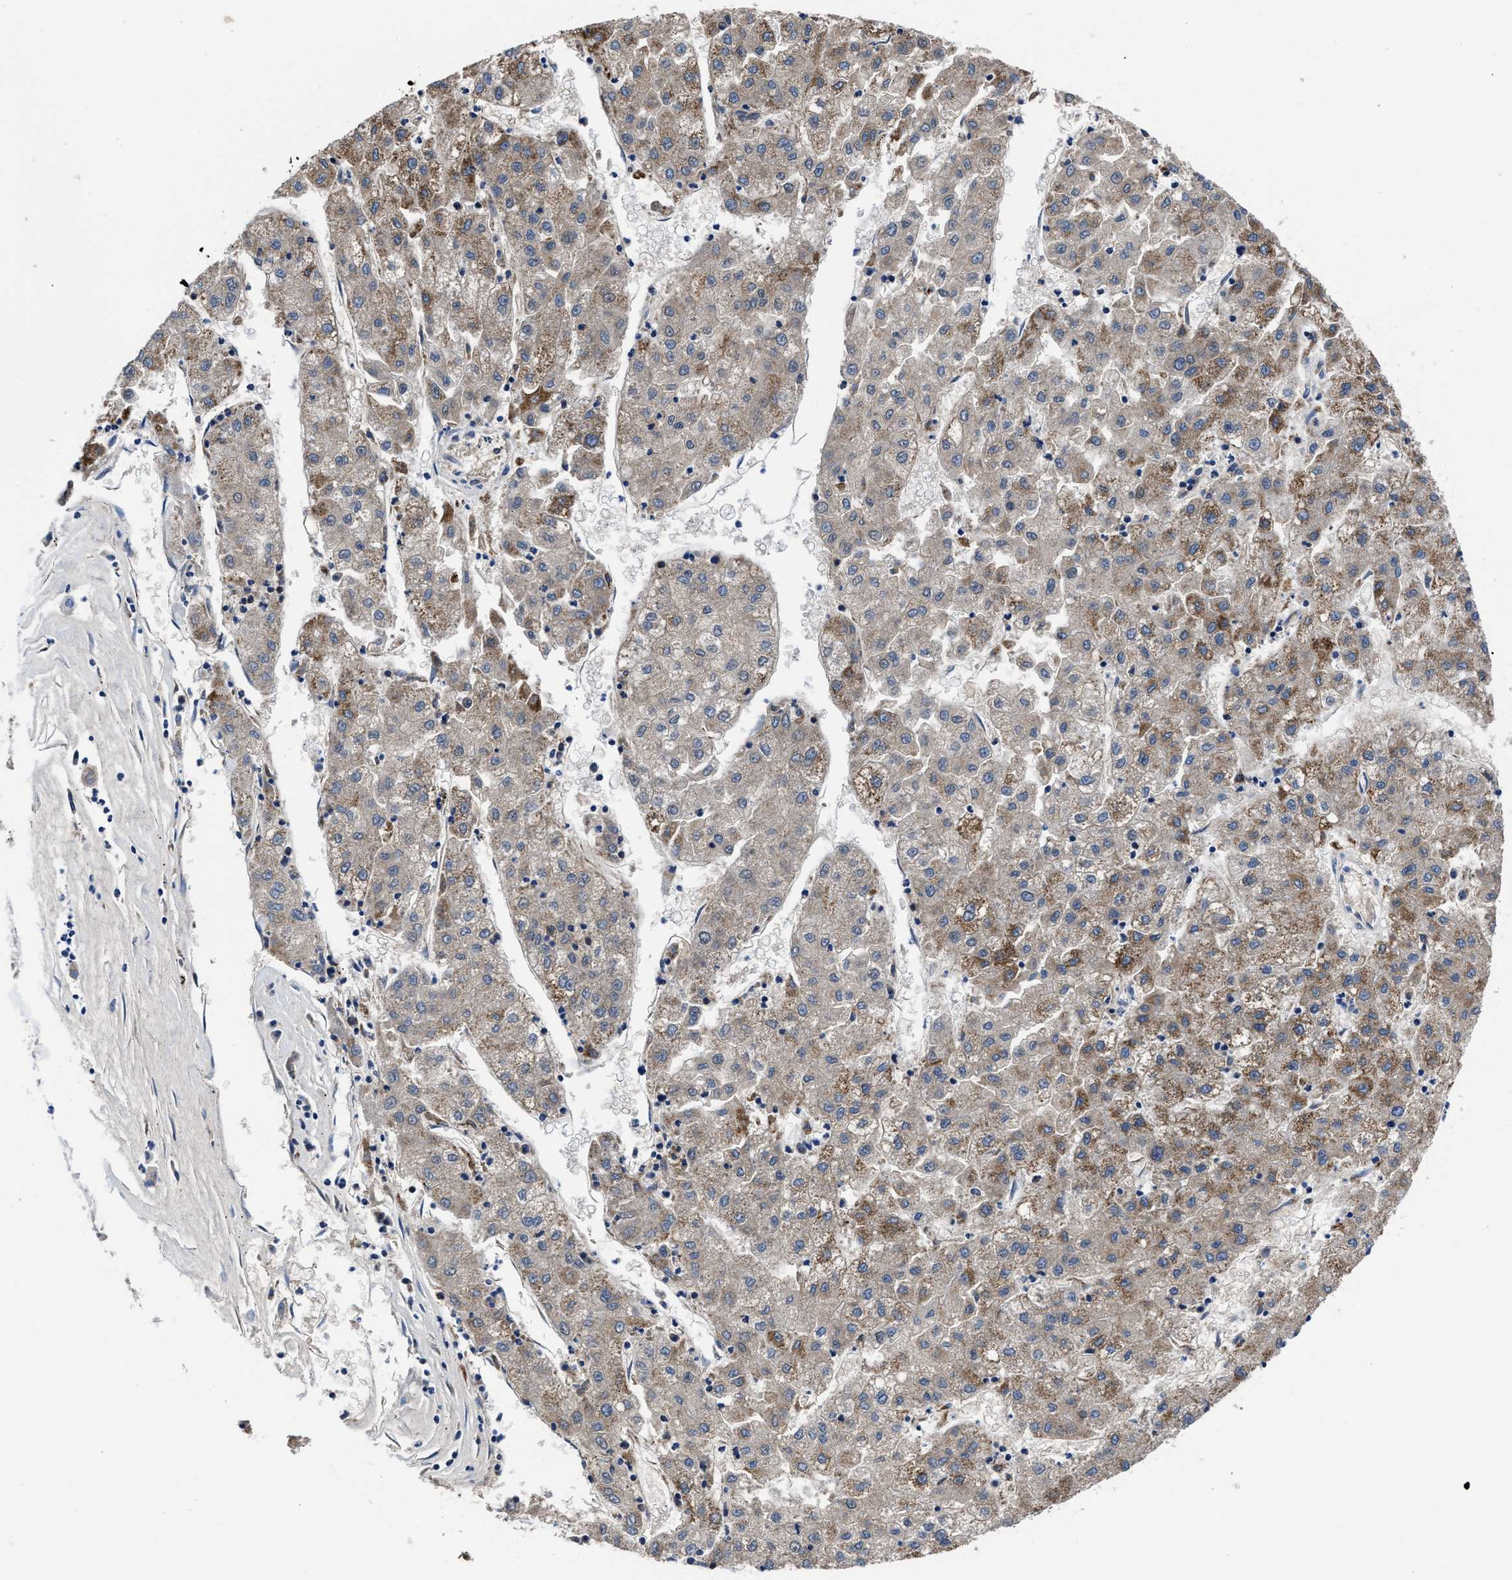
{"staining": {"intensity": "moderate", "quantity": ">75%", "location": "cytoplasmic/membranous"}, "tissue": "liver cancer", "cell_type": "Tumor cells", "image_type": "cancer", "snomed": [{"axis": "morphology", "description": "Carcinoma, Hepatocellular, NOS"}, {"axis": "topography", "description": "Liver"}], "caption": "Immunohistochemical staining of human hepatocellular carcinoma (liver) reveals medium levels of moderate cytoplasmic/membranous protein staining in approximately >75% of tumor cells.", "gene": "CACNA1D", "patient": {"sex": "male", "age": 72}}